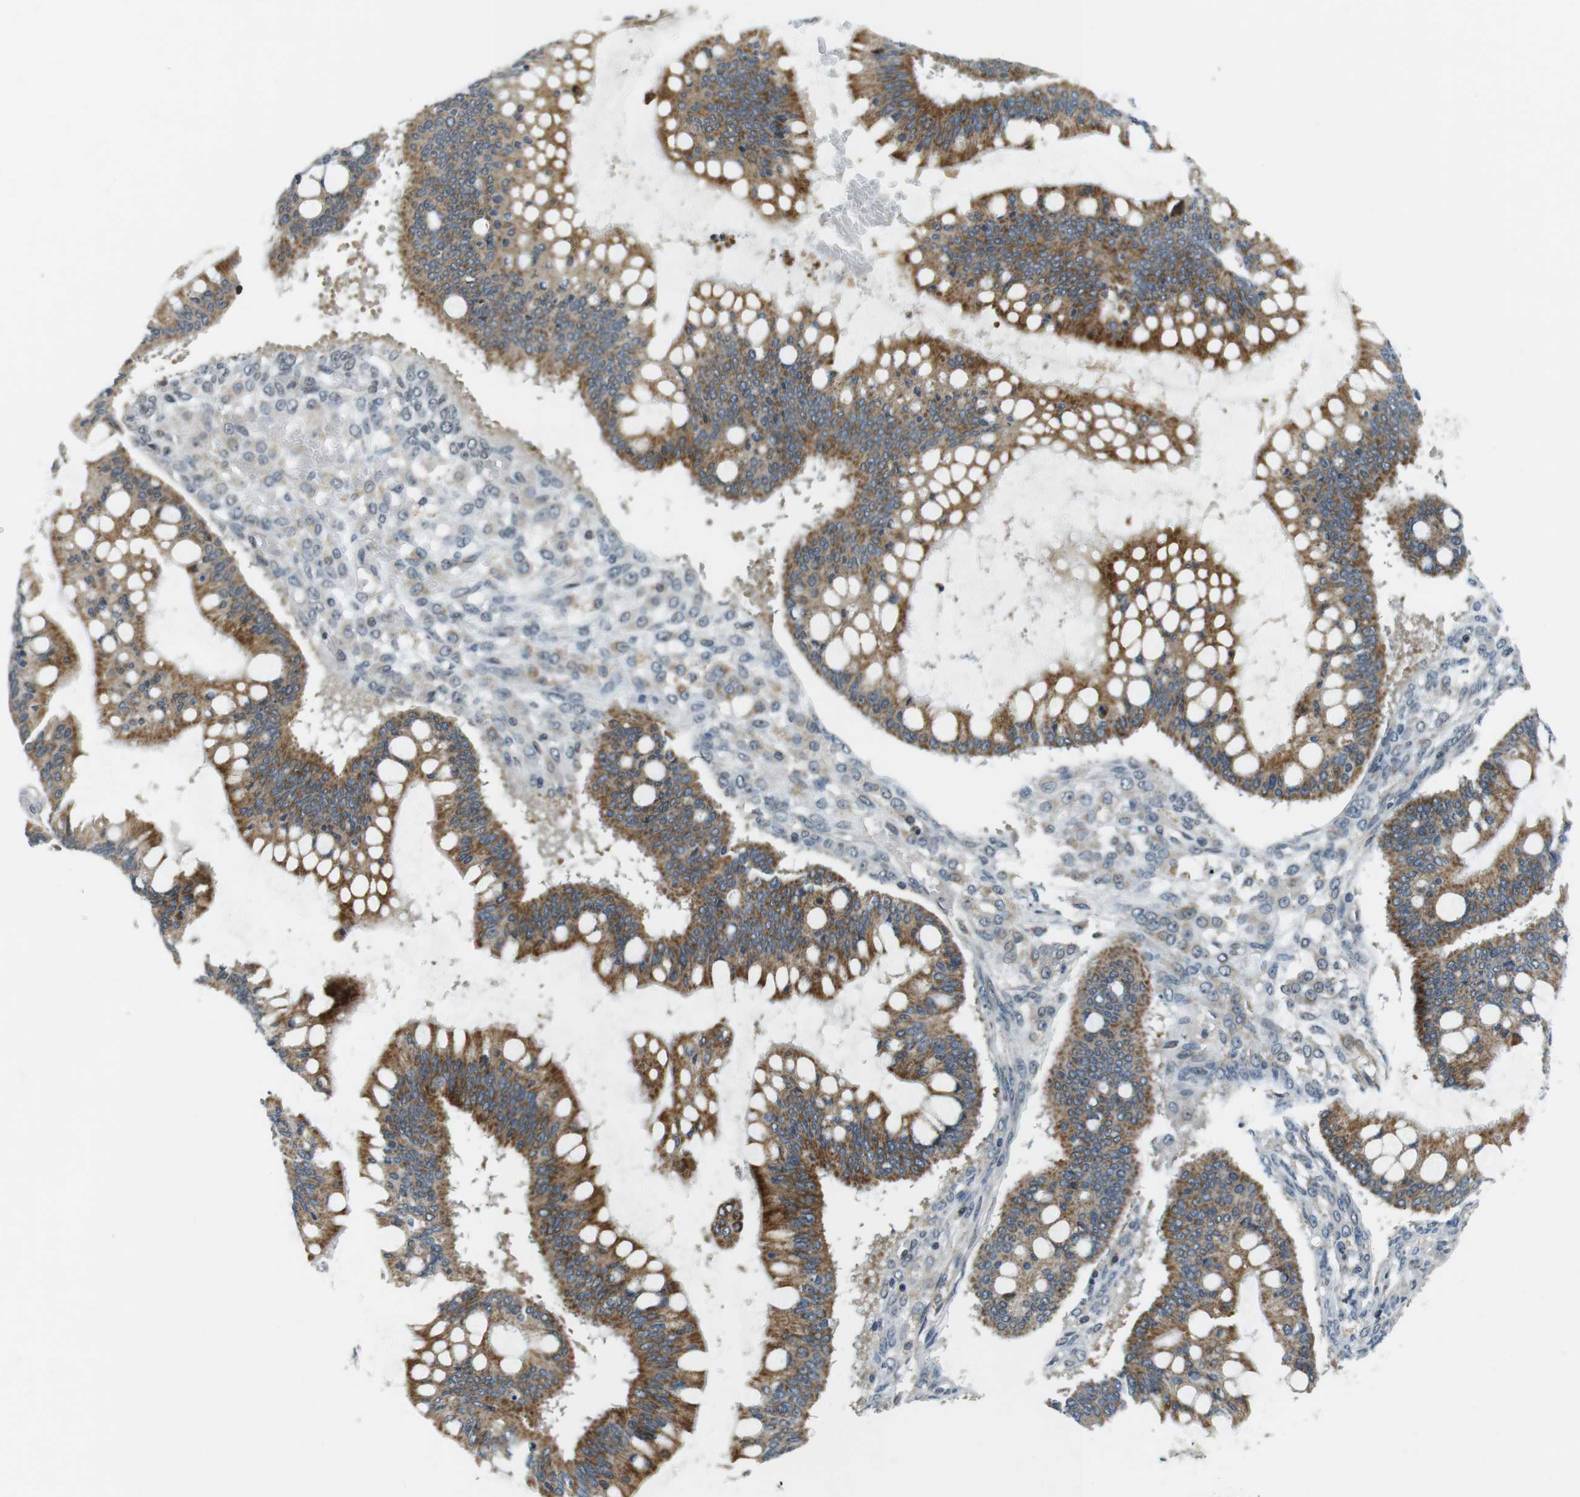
{"staining": {"intensity": "moderate", "quantity": ">75%", "location": "cytoplasmic/membranous"}, "tissue": "ovarian cancer", "cell_type": "Tumor cells", "image_type": "cancer", "snomed": [{"axis": "morphology", "description": "Cystadenocarcinoma, mucinous, NOS"}, {"axis": "topography", "description": "Ovary"}], "caption": "DAB (3,3'-diaminobenzidine) immunohistochemical staining of ovarian mucinous cystadenocarcinoma exhibits moderate cytoplasmic/membranous protein expression in about >75% of tumor cells.", "gene": "BRD4", "patient": {"sex": "female", "age": 73}}